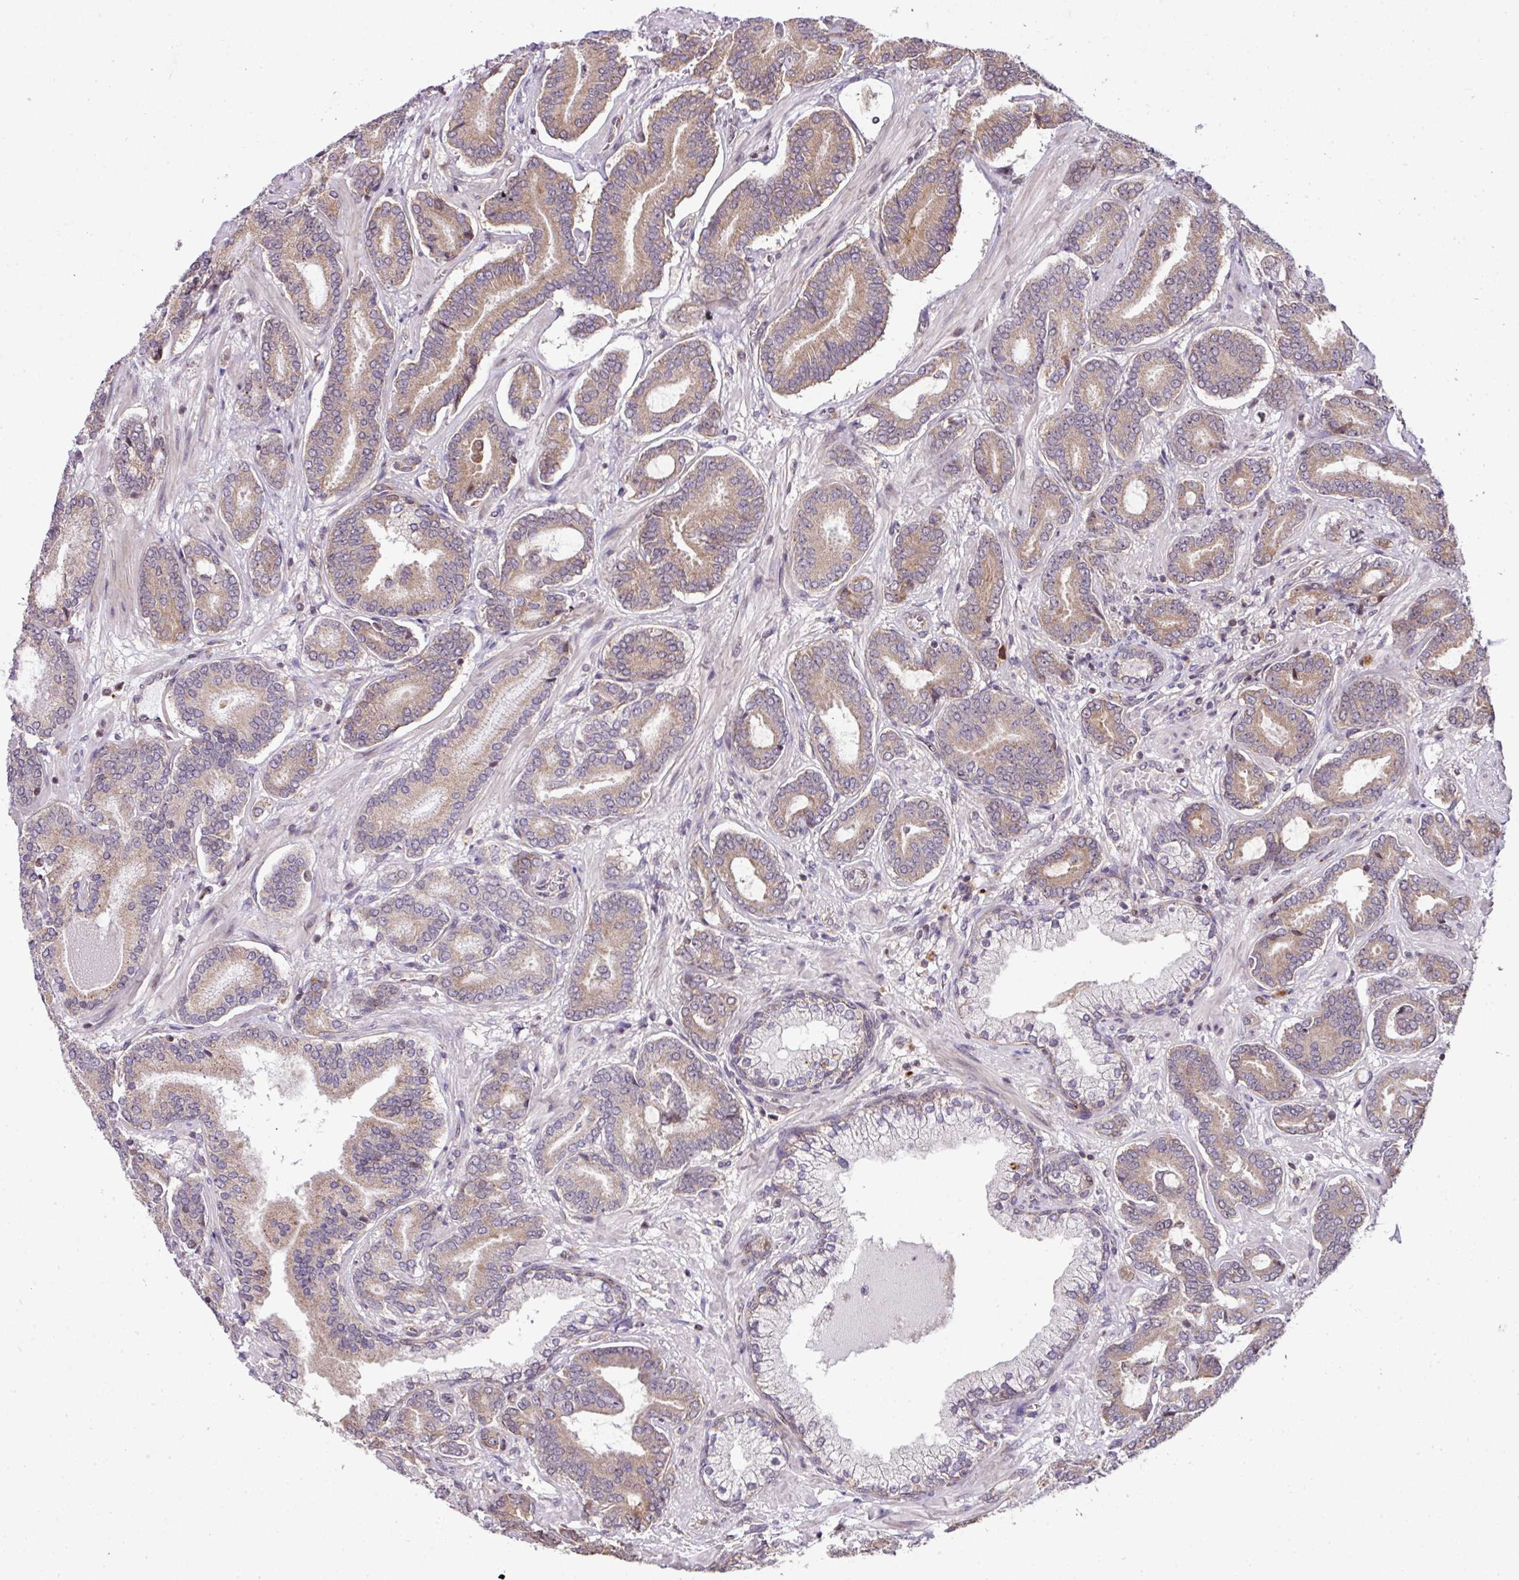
{"staining": {"intensity": "moderate", "quantity": ">75%", "location": "cytoplasmic/membranous"}, "tissue": "prostate cancer", "cell_type": "Tumor cells", "image_type": "cancer", "snomed": [{"axis": "morphology", "description": "Adenocarcinoma, Low grade"}, {"axis": "topography", "description": "Prostate and seminal vesicle, NOS"}], "caption": "Human prostate adenocarcinoma (low-grade) stained with a protein marker reveals moderate staining in tumor cells.", "gene": "PLK1", "patient": {"sex": "male", "age": 61}}